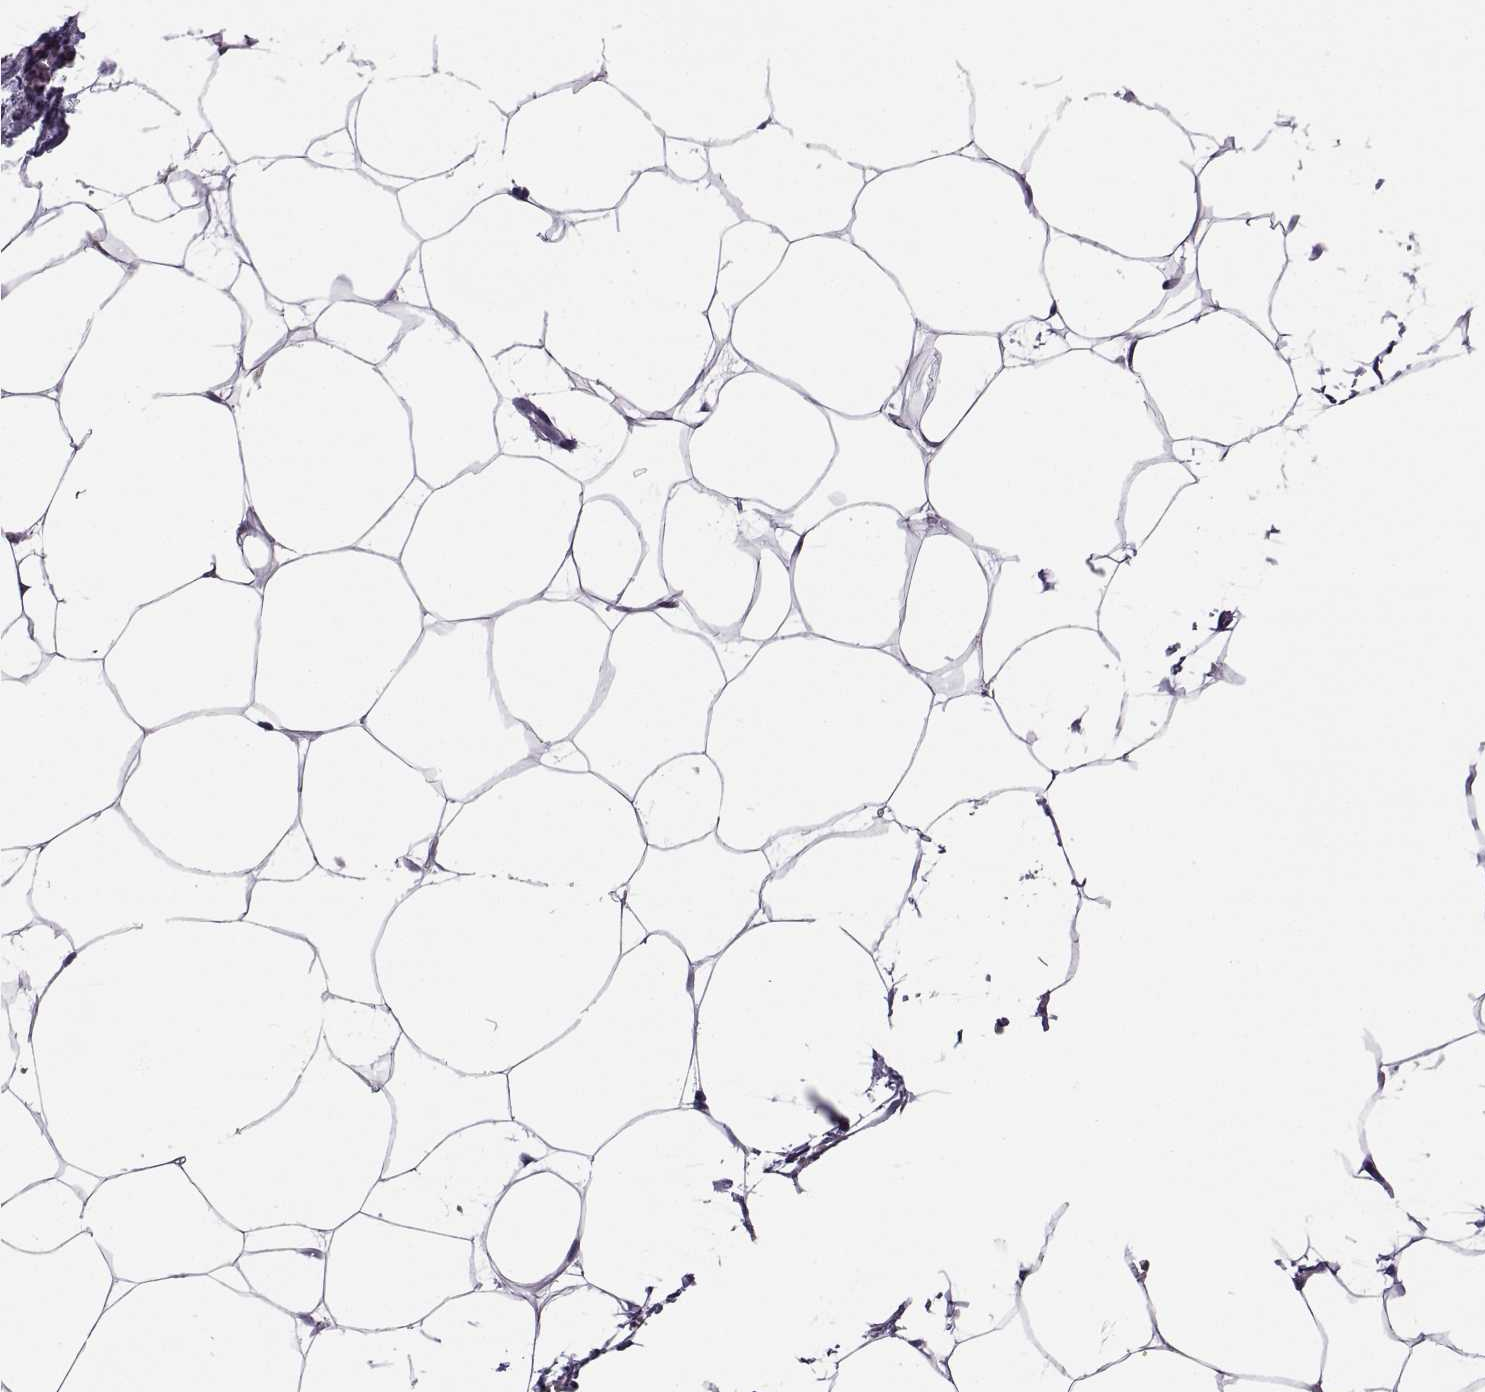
{"staining": {"intensity": "negative", "quantity": "none", "location": "none"}, "tissue": "adipose tissue", "cell_type": "Adipocytes", "image_type": "normal", "snomed": [{"axis": "morphology", "description": "Normal tissue, NOS"}, {"axis": "topography", "description": "Adipose tissue"}], "caption": "Adipose tissue was stained to show a protein in brown. There is no significant staining in adipocytes. (Brightfield microscopy of DAB IHC at high magnification).", "gene": "TBC1D3B", "patient": {"sex": "male", "age": 57}}